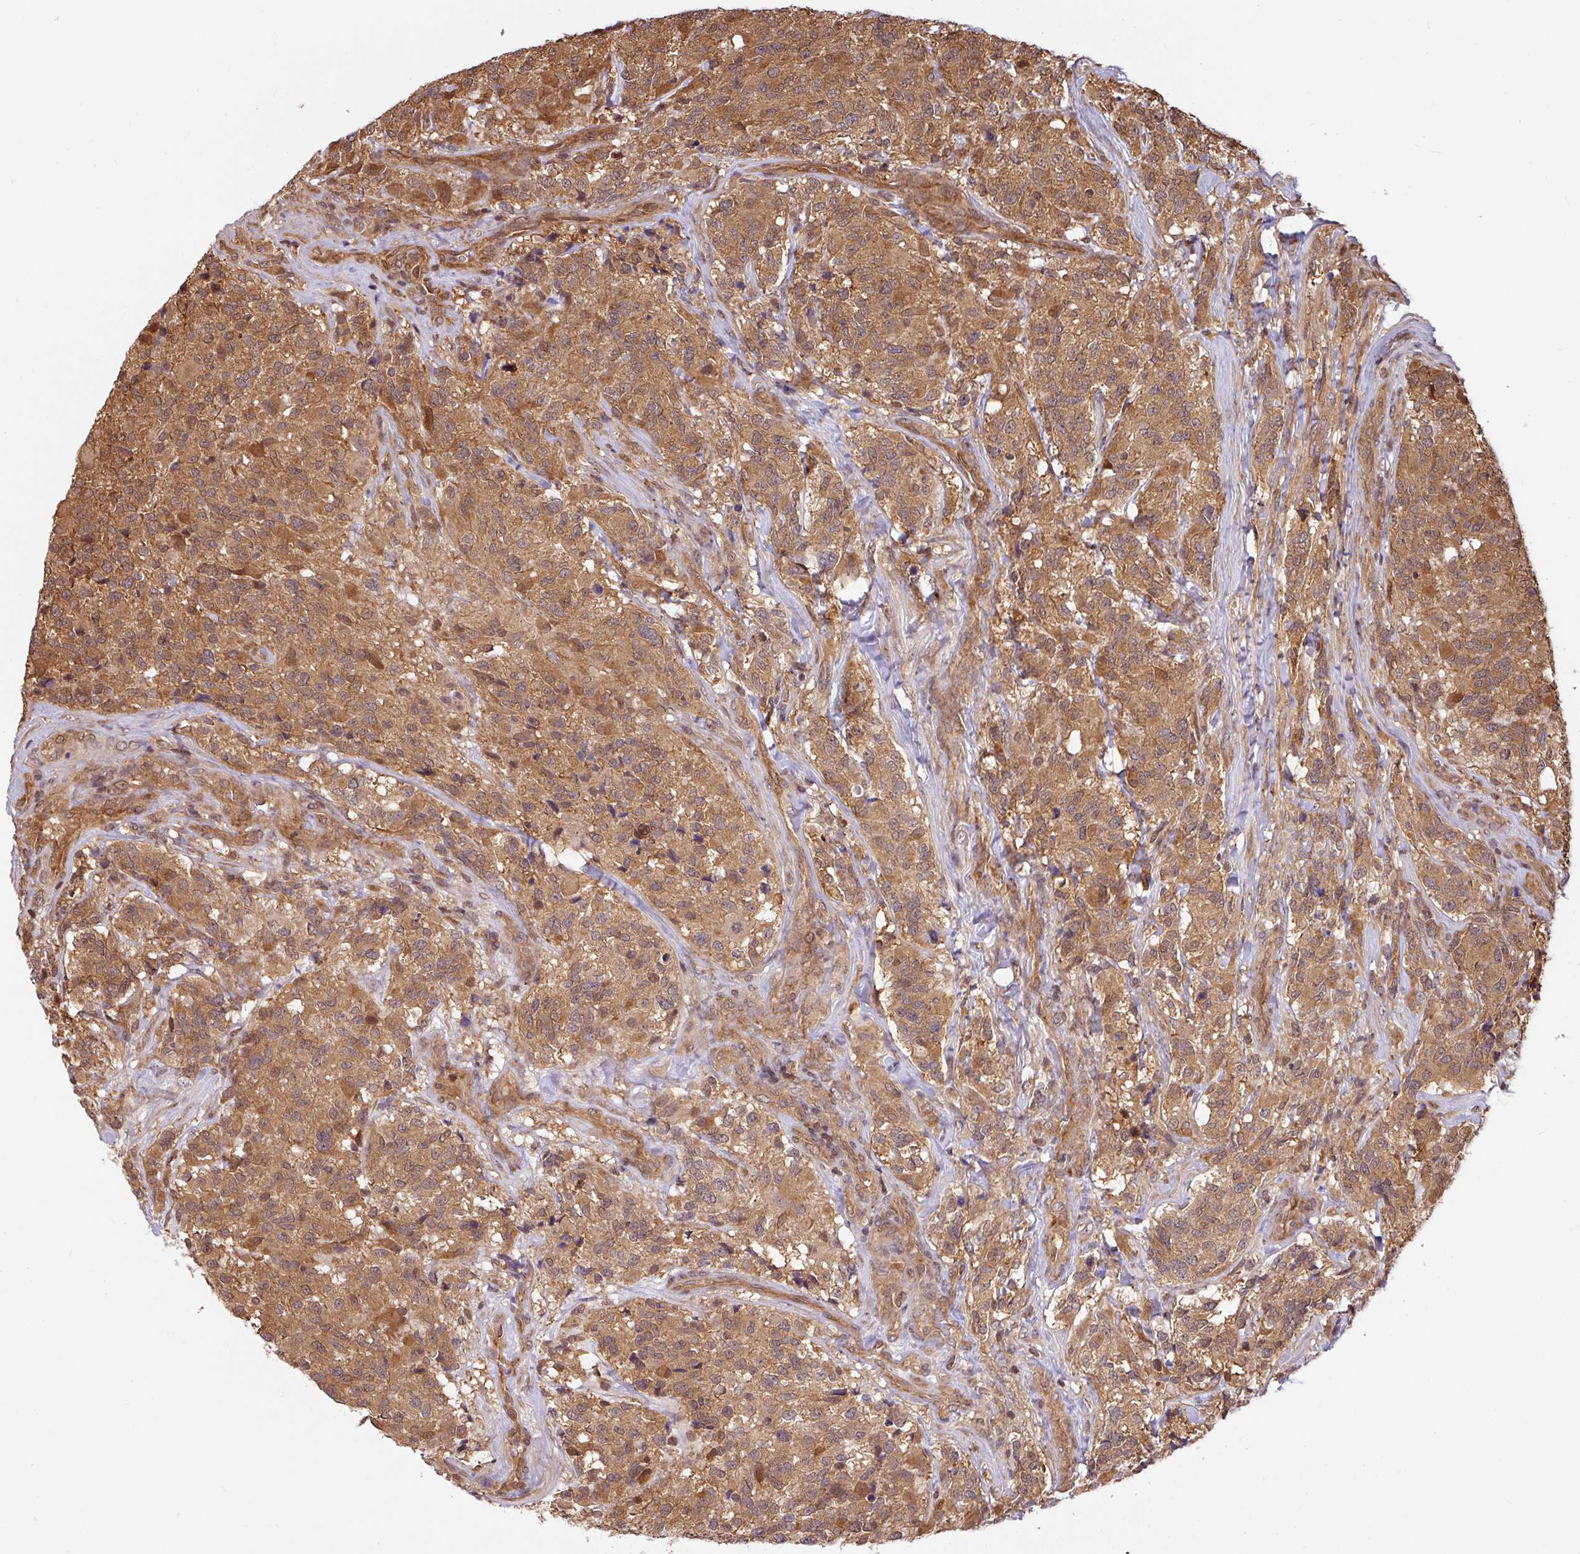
{"staining": {"intensity": "moderate", "quantity": ">75%", "location": "cytoplasmic/membranous,nuclear"}, "tissue": "glioma", "cell_type": "Tumor cells", "image_type": "cancer", "snomed": [{"axis": "morphology", "description": "Glioma, malignant, High grade"}, {"axis": "topography", "description": "Brain"}], "caption": "Malignant high-grade glioma stained with a brown dye shows moderate cytoplasmic/membranous and nuclear positive staining in approximately >75% of tumor cells.", "gene": "SHB", "patient": {"sex": "female", "age": 67}}